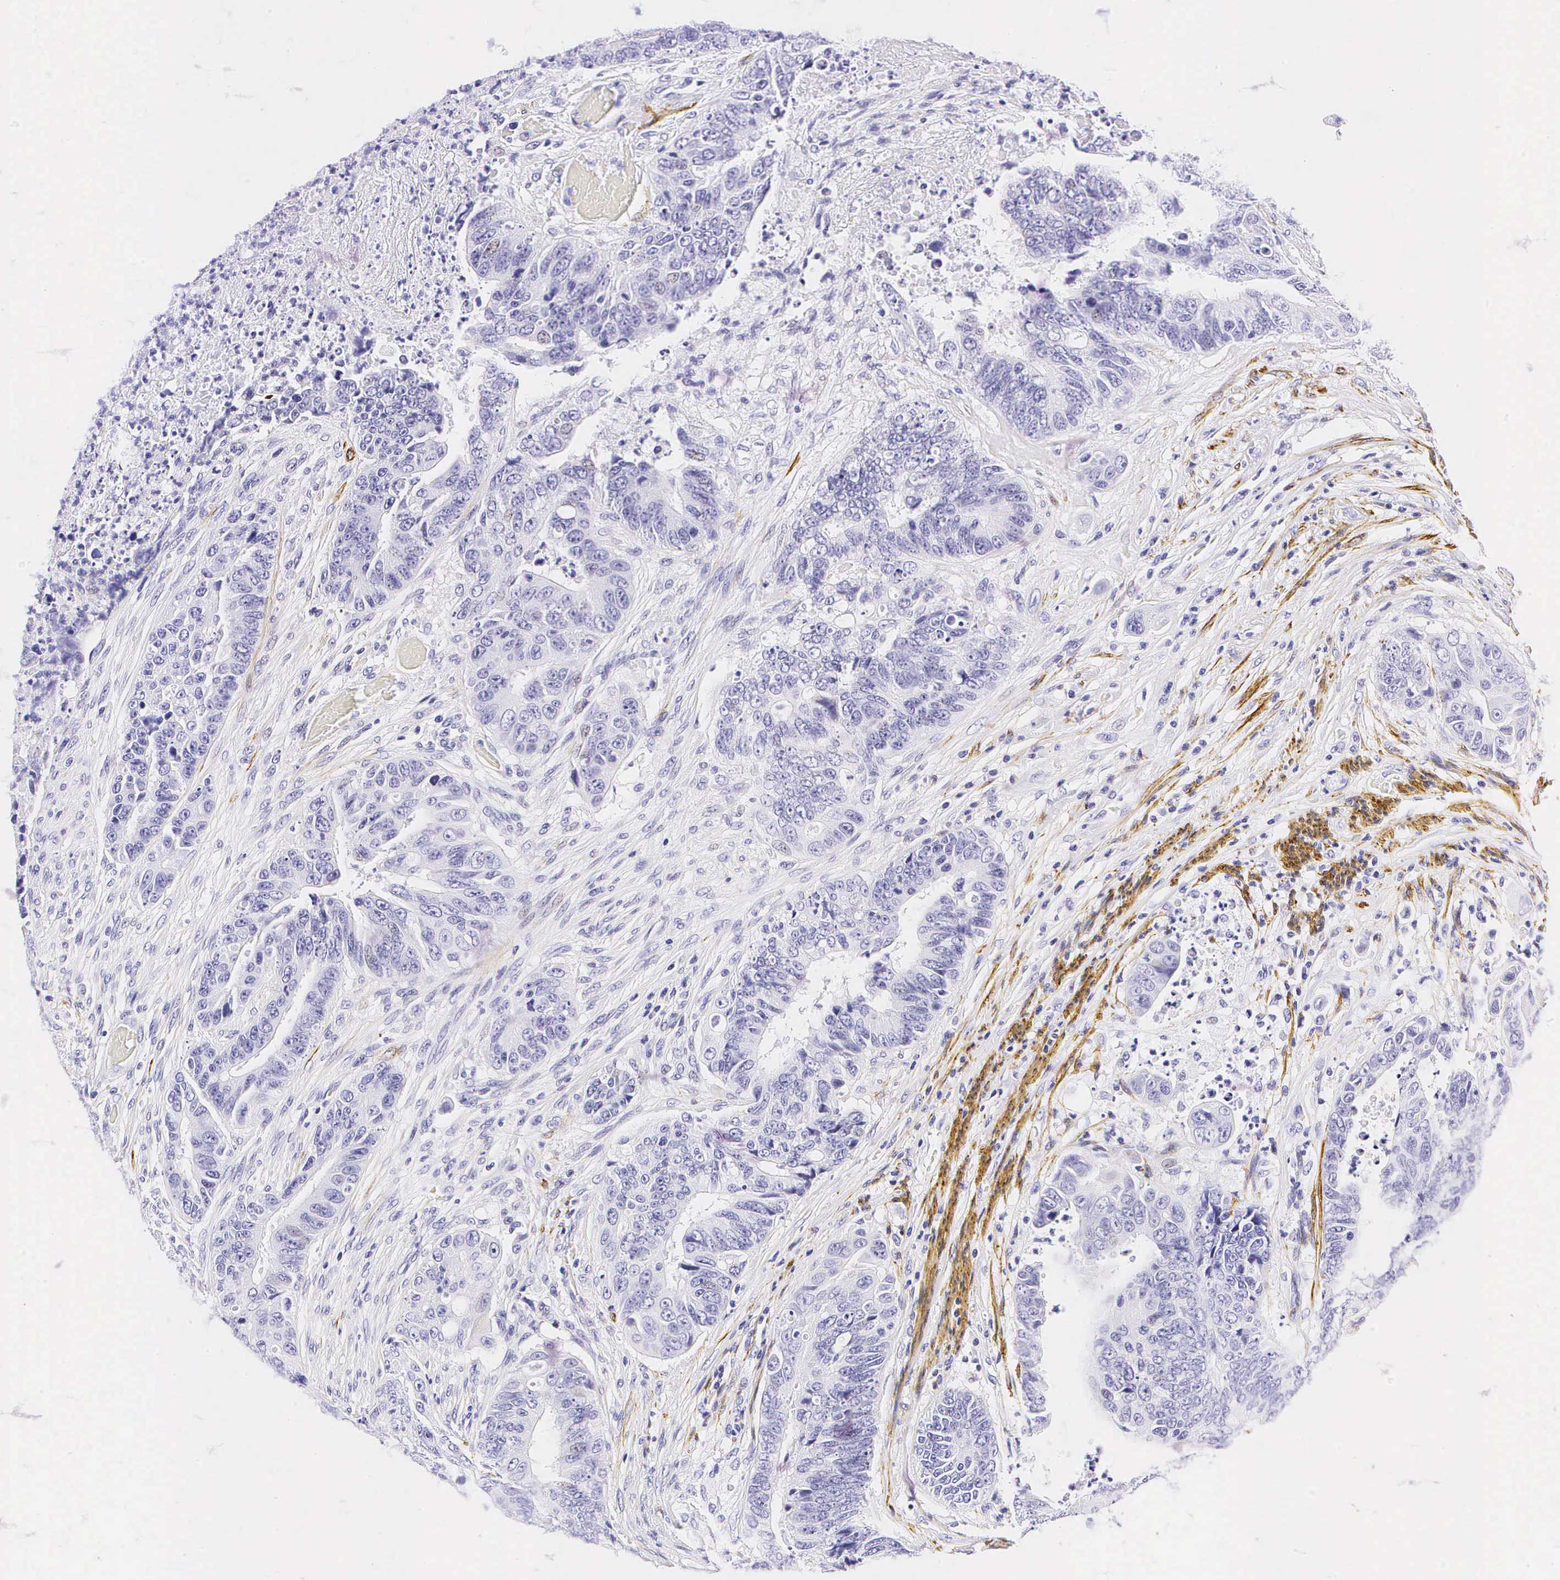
{"staining": {"intensity": "negative", "quantity": "none", "location": "none"}, "tissue": "colorectal cancer", "cell_type": "Tumor cells", "image_type": "cancer", "snomed": [{"axis": "morphology", "description": "Adenocarcinoma, NOS"}, {"axis": "topography", "description": "Rectum"}], "caption": "This is a photomicrograph of immunohistochemistry staining of adenocarcinoma (colorectal), which shows no positivity in tumor cells.", "gene": "CALD1", "patient": {"sex": "female", "age": 65}}